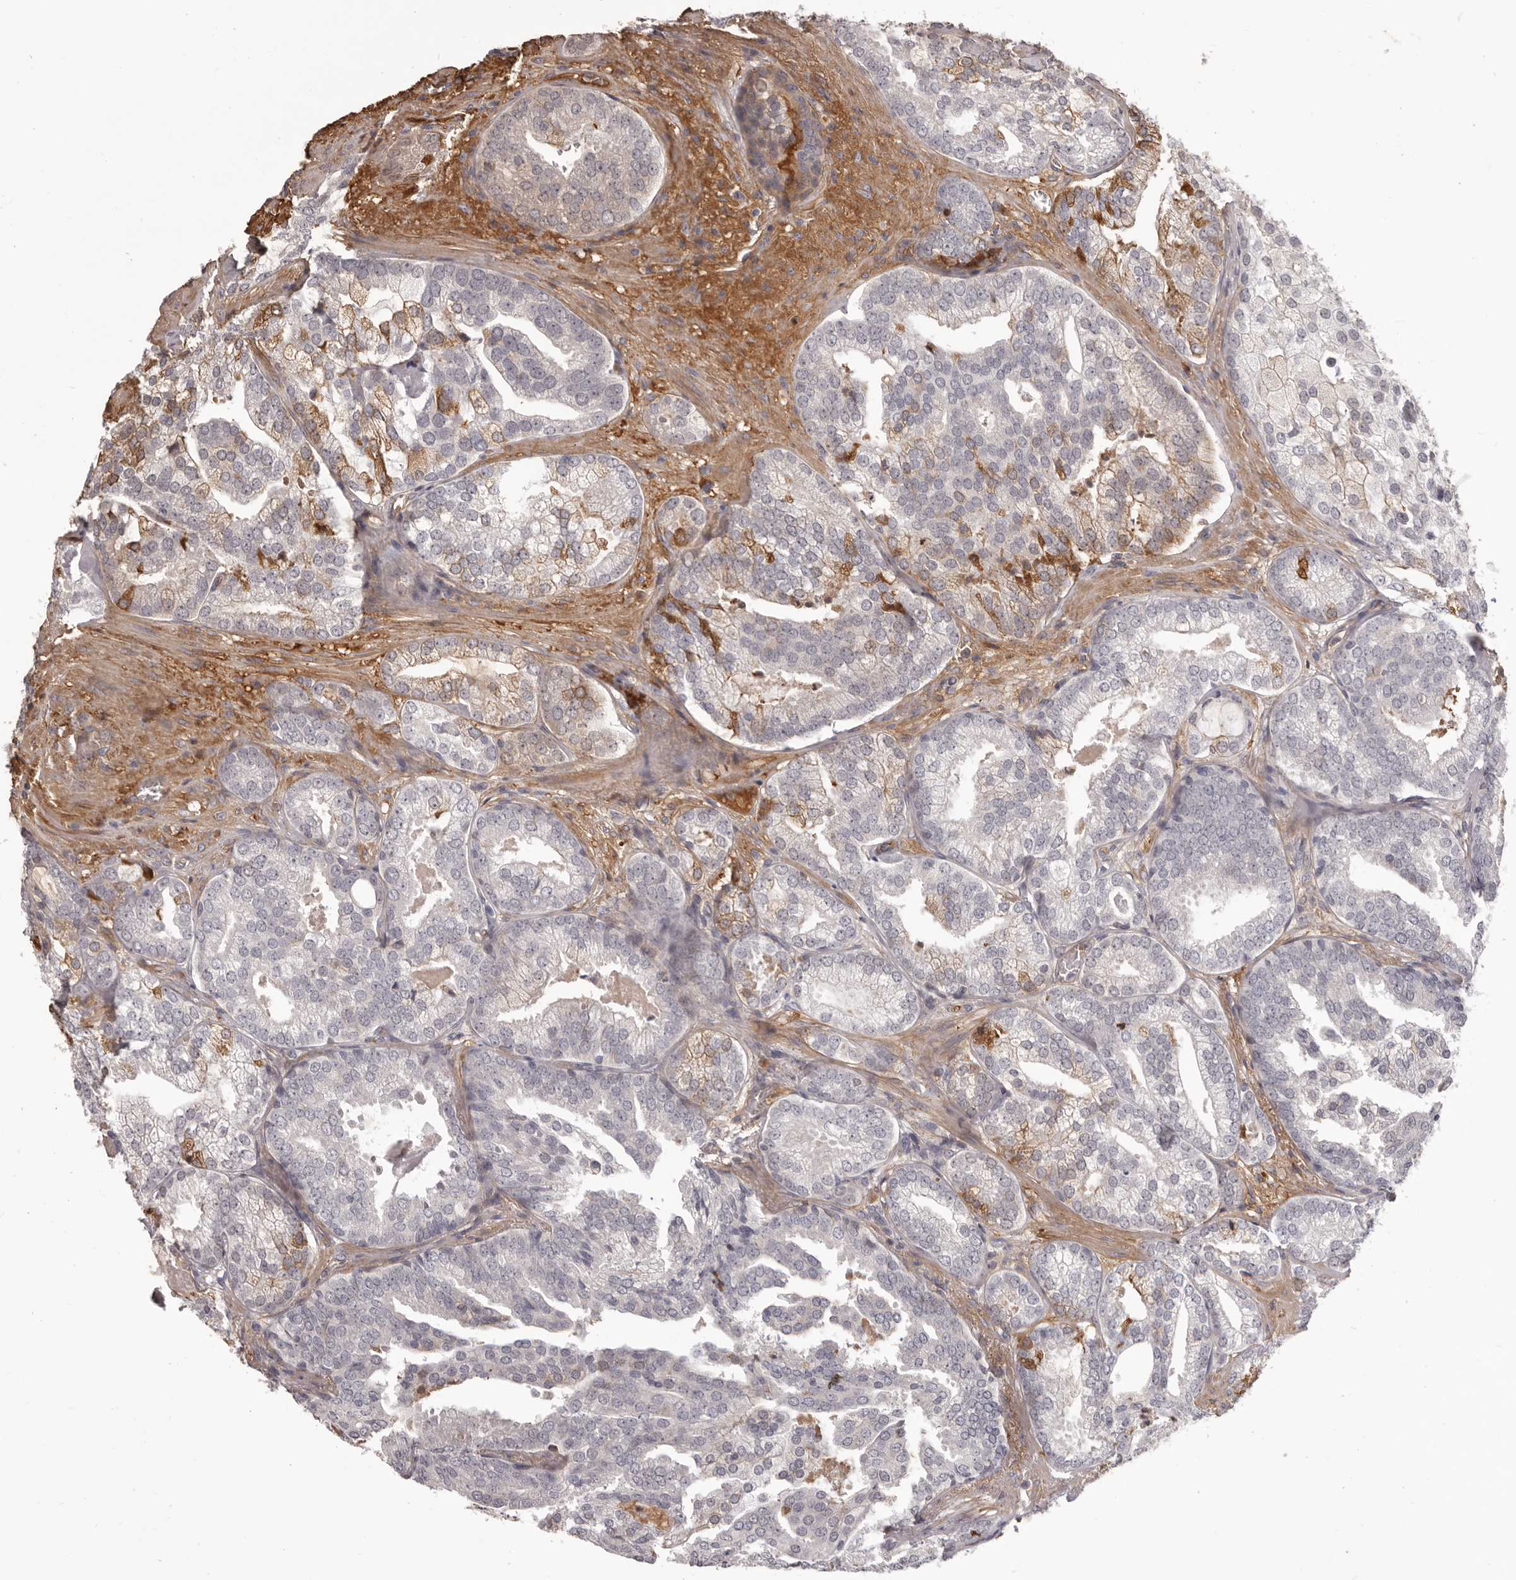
{"staining": {"intensity": "moderate", "quantity": "<25%", "location": "cytoplasmic/membranous"}, "tissue": "prostate cancer", "cell_type": "Tumor cells", "image_type": "cancer", "snomed": [{"axis": "morphology", "description": "Normal morphology"}, {"axis": "morphology", "description": "Adenocarcinoma, Low grade"}, {"axis": "topography", "description": "Prostate"}], "caption": "Prostate adenocarcinoma (low-grade) stained with a brown dye demonstrates moderate cytoplasmic/membranous positive expression in about <25% of tumor cells.", "gene": "OTUD3", "patient": {"sex": "male", "age": 72}}